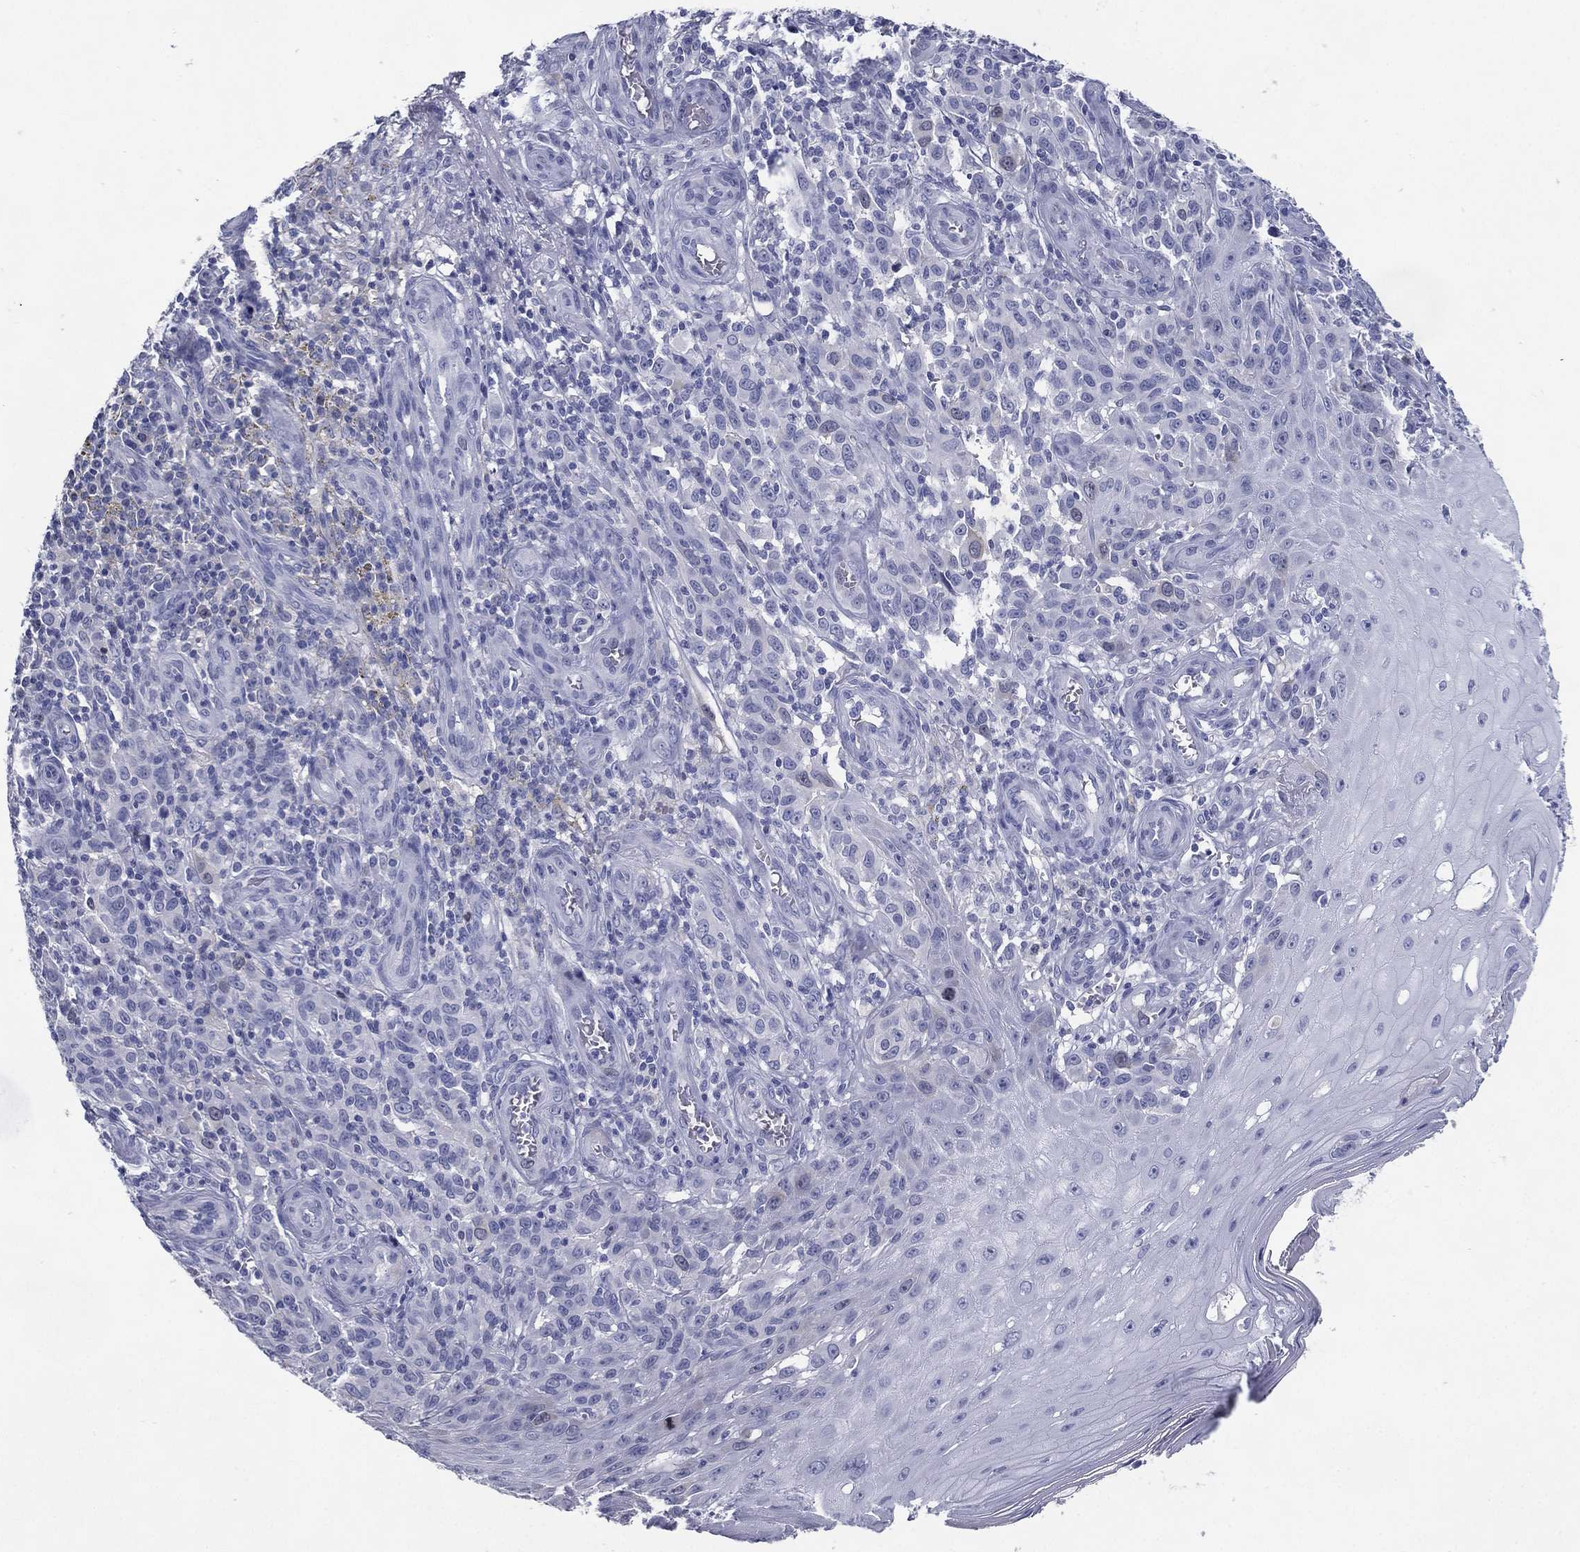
{"staining": {"intensity": "negative", "quantity": "none", "location": "none"}, "tissue": "melanoma", "cell_type": "Tumor cells", "image_type": "cancer", "snomed": [{"axis": "morphology", "description": "Malignant melanoma, NOS"}, {"axis": "topography", "description": "Skin"}], "caption": "The histopathology image displays no significant expression in tumor cells of malignant melanoma.", "gene": "KIF2C", "patient": {"sex": "female", "age": 53}}